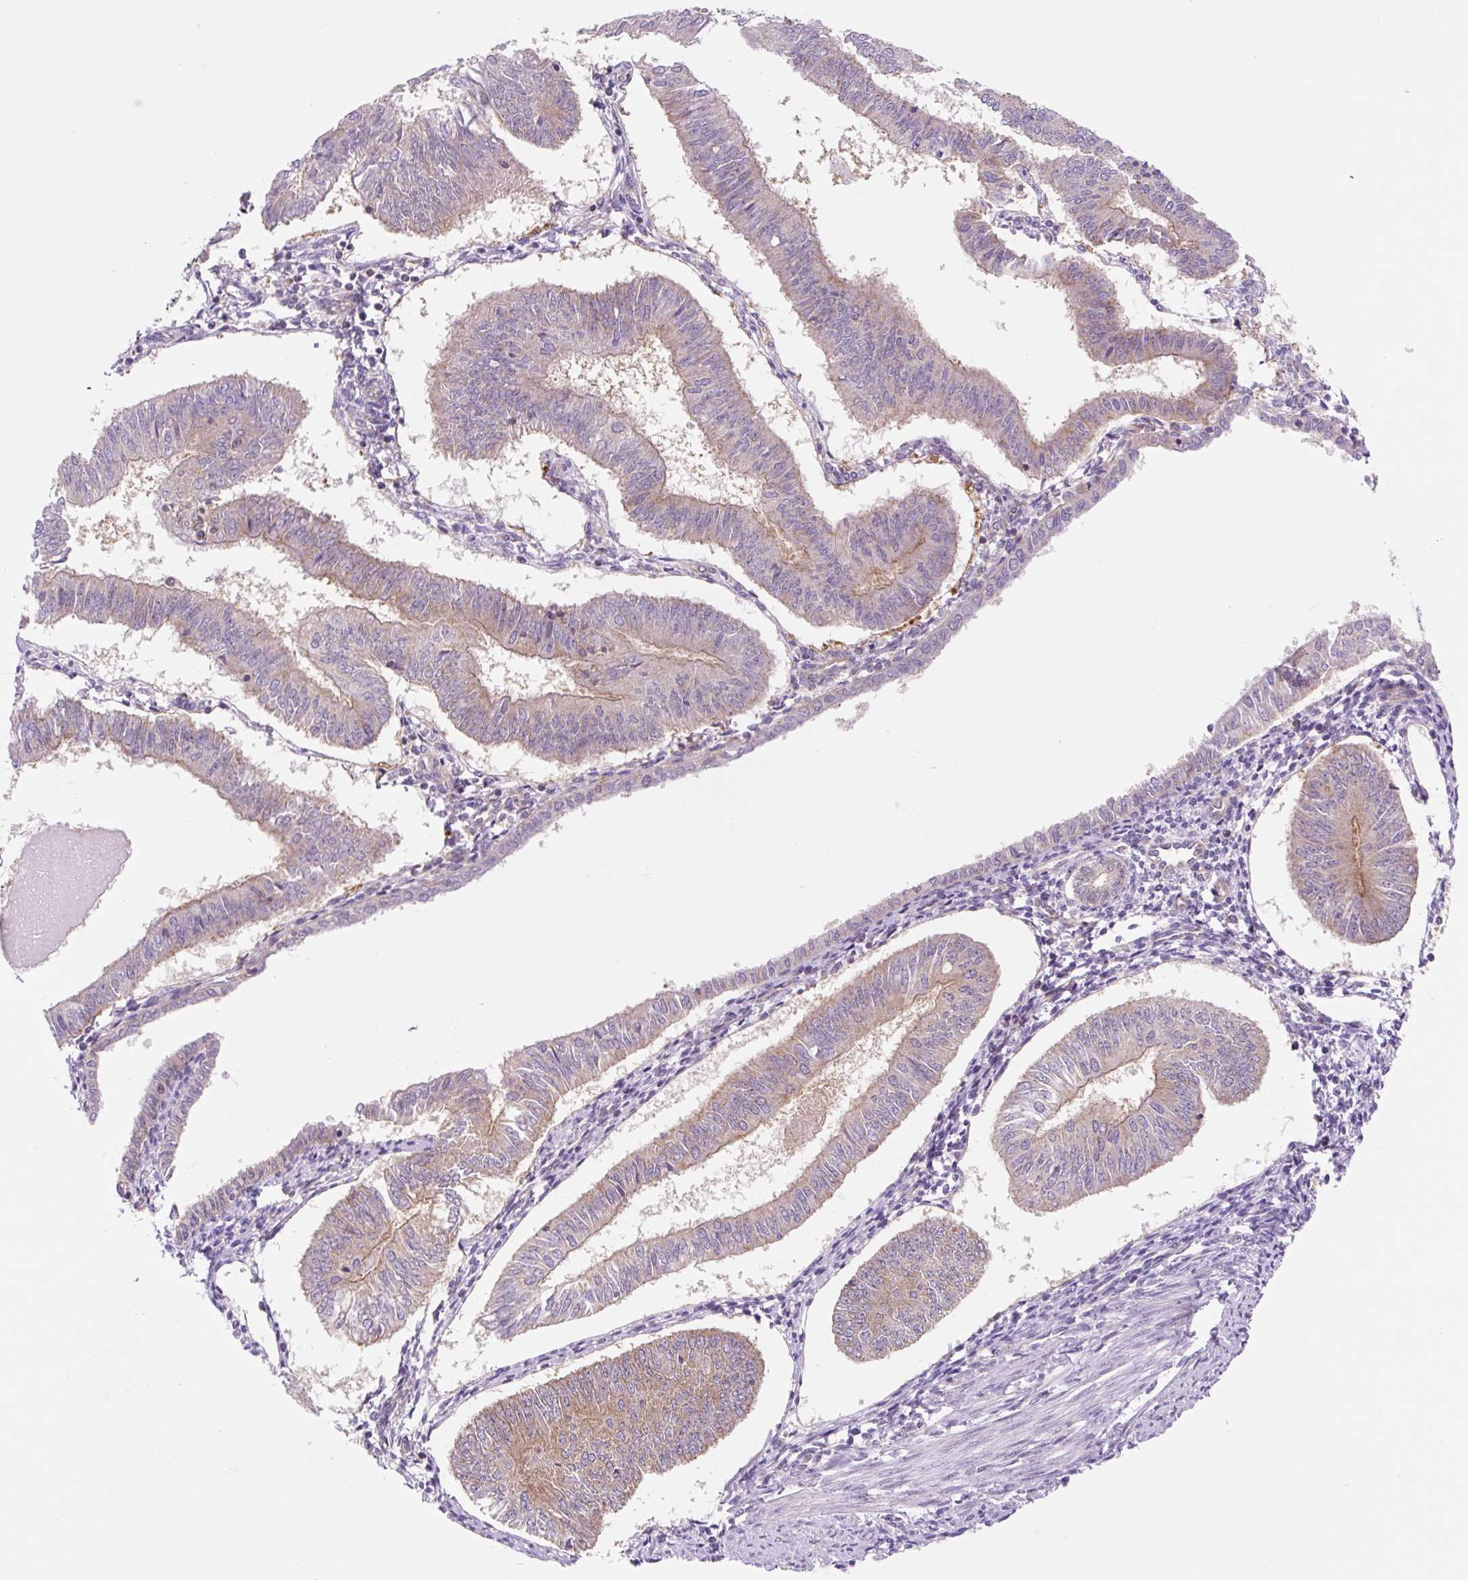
{"staining": {"intensity": "moderate", "quantity": "<25%", "location": "cytoplasmic/membranous"}, "tissue": "endometrial cancer", "cell_type": "Tumor cells", "image_type": "cancer", "snomed": [{"axis": "morphology", "description": "Adenocarcinoma, NOS"}, {"axis": "topography", "description": "Endometrium"}], "caption": "Protein expression analysis of human endometrial adenocarcinoma reveals moderate cytoplasmic/membranous staining in approximately <25% of tumor cells.", "gene": "VPS4A", "patient": {"sex": "female", "age": 58}}